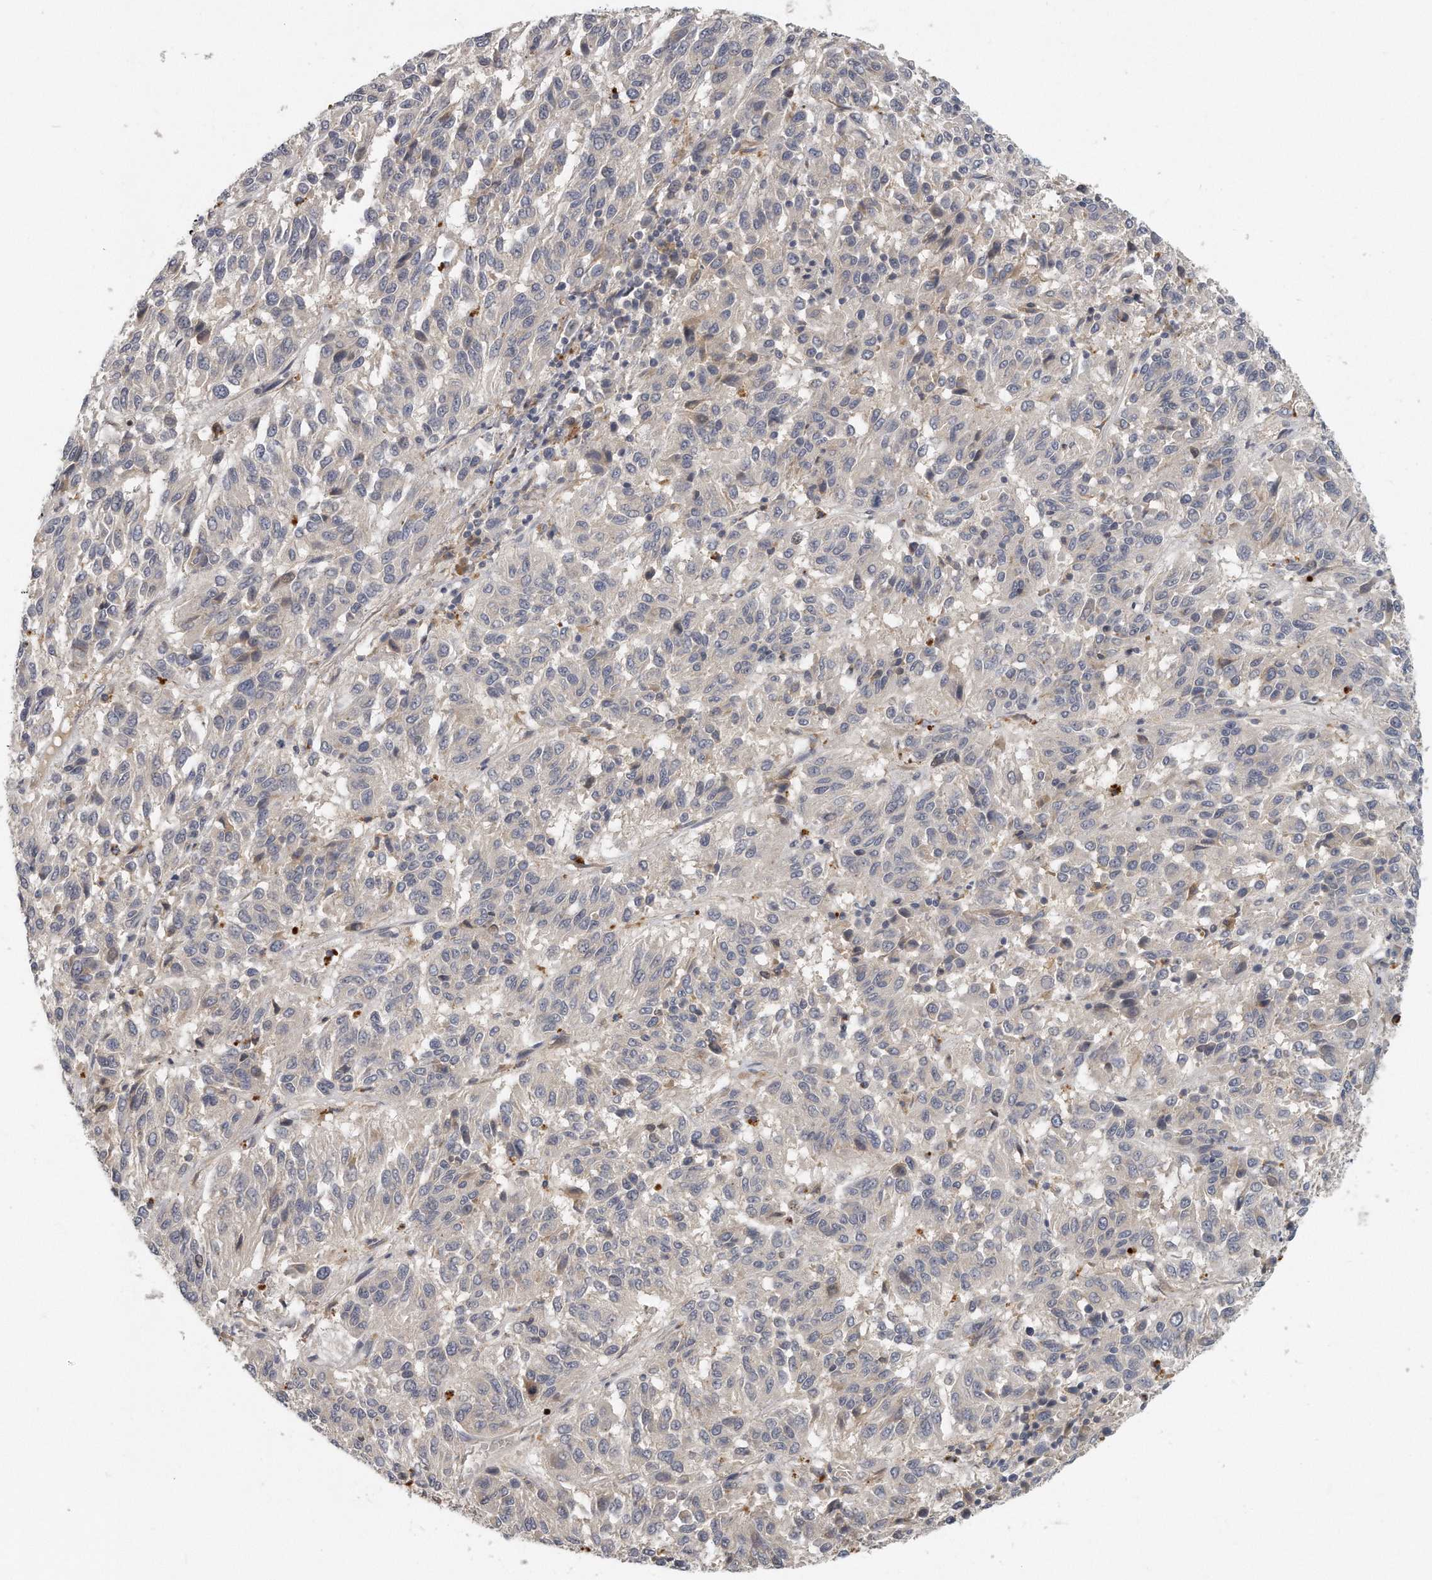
{"staining": {"intensity": "negative", "quantity": "none", "location": "none"}, "tissue": "melanoma", "cell_type": "Tumor cells", "image_type": "cancer", "snomed": [{"axis": "morphology", "description": "Malignant melanoma, Metastatic site"}, {"axis": "topography", "description": "Lung"}], "caption": "An immunohistochemistry (IHC) micrograph of melanoma is shown. There is no staining in tumor cells of melanoma.", "gene": "TRAPPC14", "patient": {"sex": "male", "age": 64}}